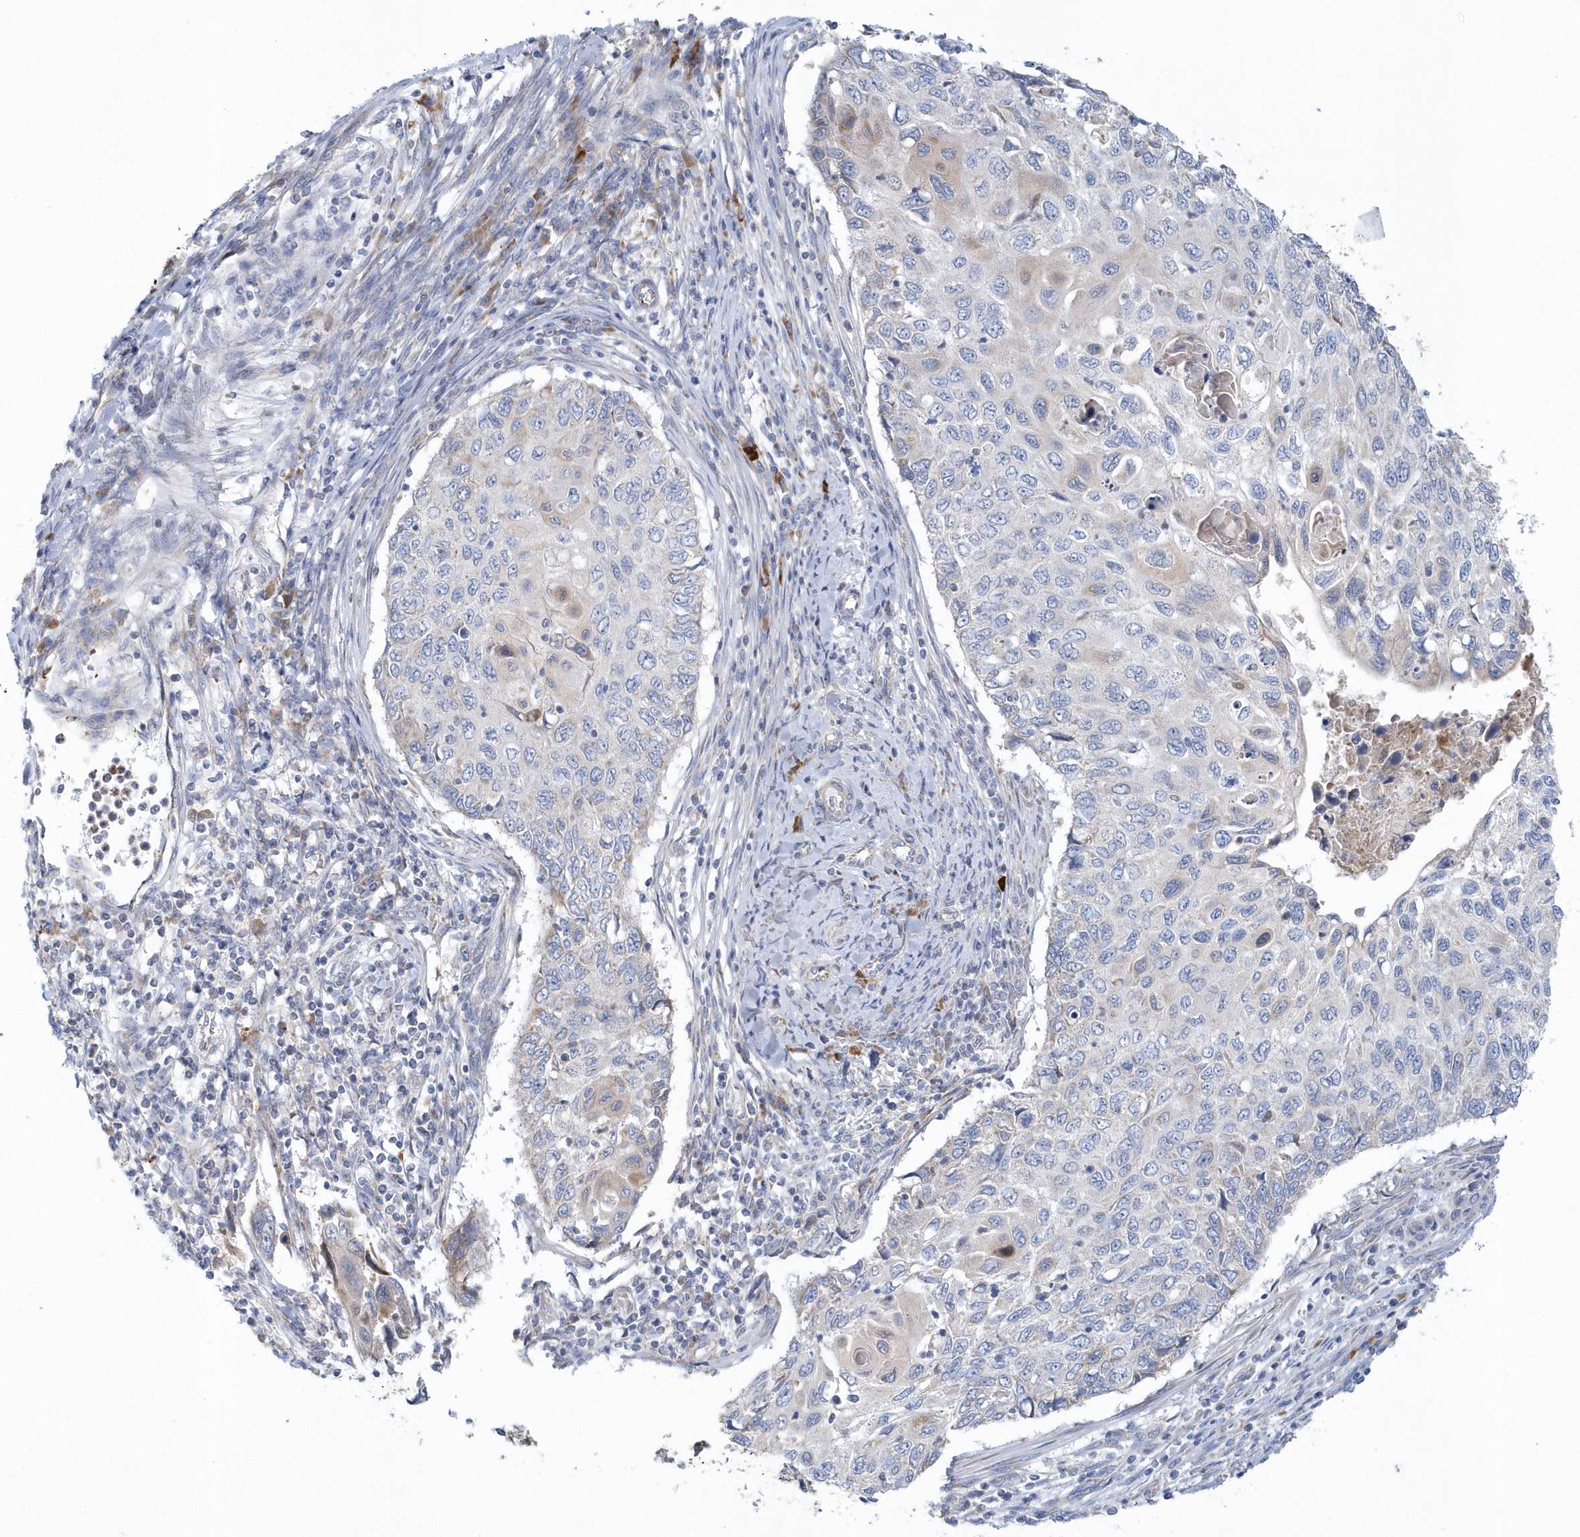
{"staining": {"intensity": "negative", "quantity": "none", "location": "none"}, "tissue": "cervical cancer", "cell_type": "Tumor cells", "image_type": "cancer", "snomed": [{"axis": "morphology", "description": "Squamous cell carcinoma, NOS"}, {"axis": "topography", "description": "Cervix"}], "caption": "IHC photomicrograph of neoplastic tissue: cervical cancer (squamous cell carcinoma) stained with DAB (3,3'-diaminobenzidine) shows no significant protein expression in tumor cells. (DAB (3,3'-diaminobenzidine) IHC with hematoxylin counter stain).", "gene": "SPATA18", "patient": {"sex": "female", "age": 70}}